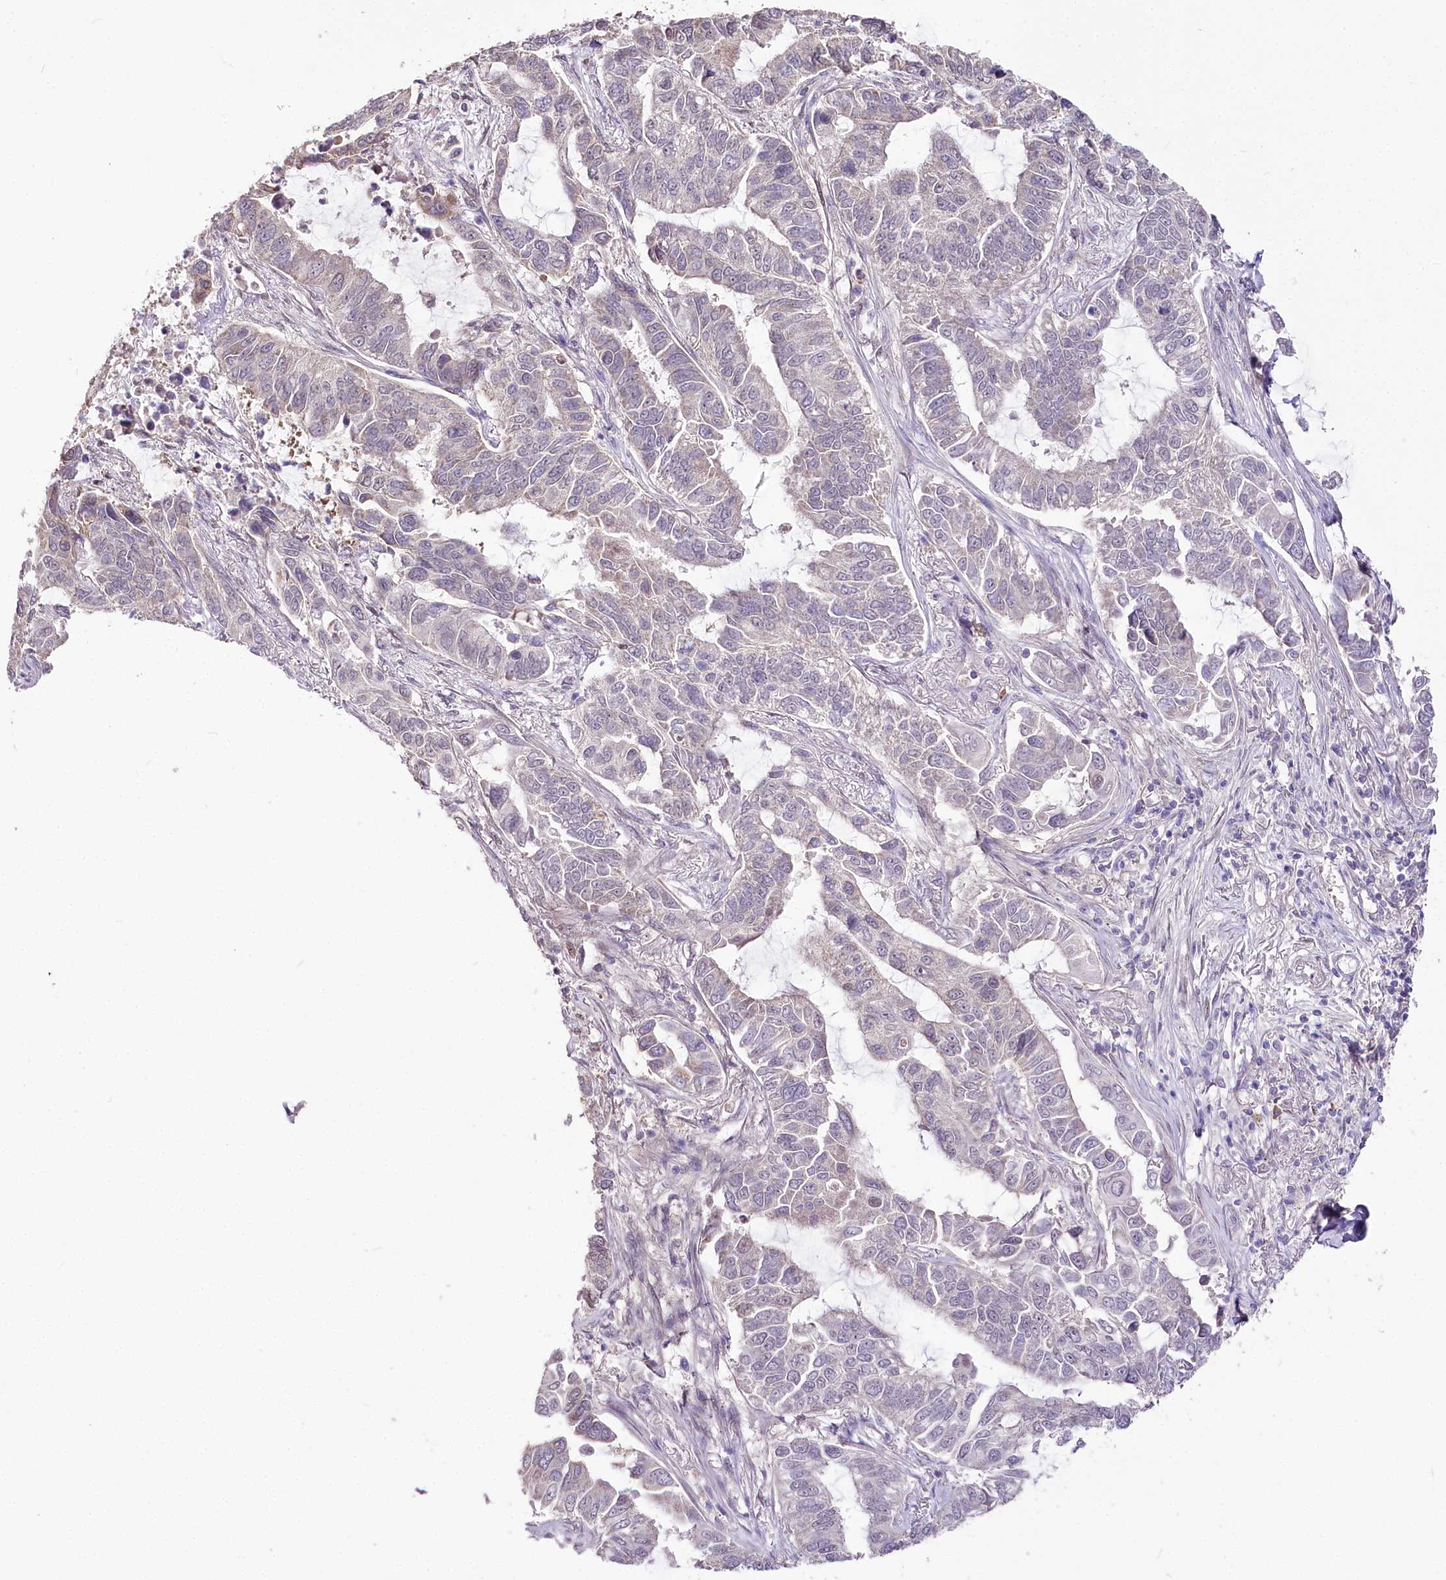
{"staining": {"intensity": "weak", "quantity": "<25%", "location": "cytoplasmic/membranous"}, "tissue": "lung cancer", "cell_type": "Tumor cells", "image_type": "cancer", "snomed": [{"axis": "morphology", "description": "Adenocarcinoma, NOS"}, {"axis": "topography", "description": "Lung"}], "caption": "Photomicrograph shows no protein expression in tumor cells of lung cancer tissue. The staining was performed using DAB to visualize the protein expression in brown, while the nuclei were stained in blue with hematoxylin (Magnification: 20x).", "gene": "ZNF226", "patient": {"sex": "male", "age": 64}}